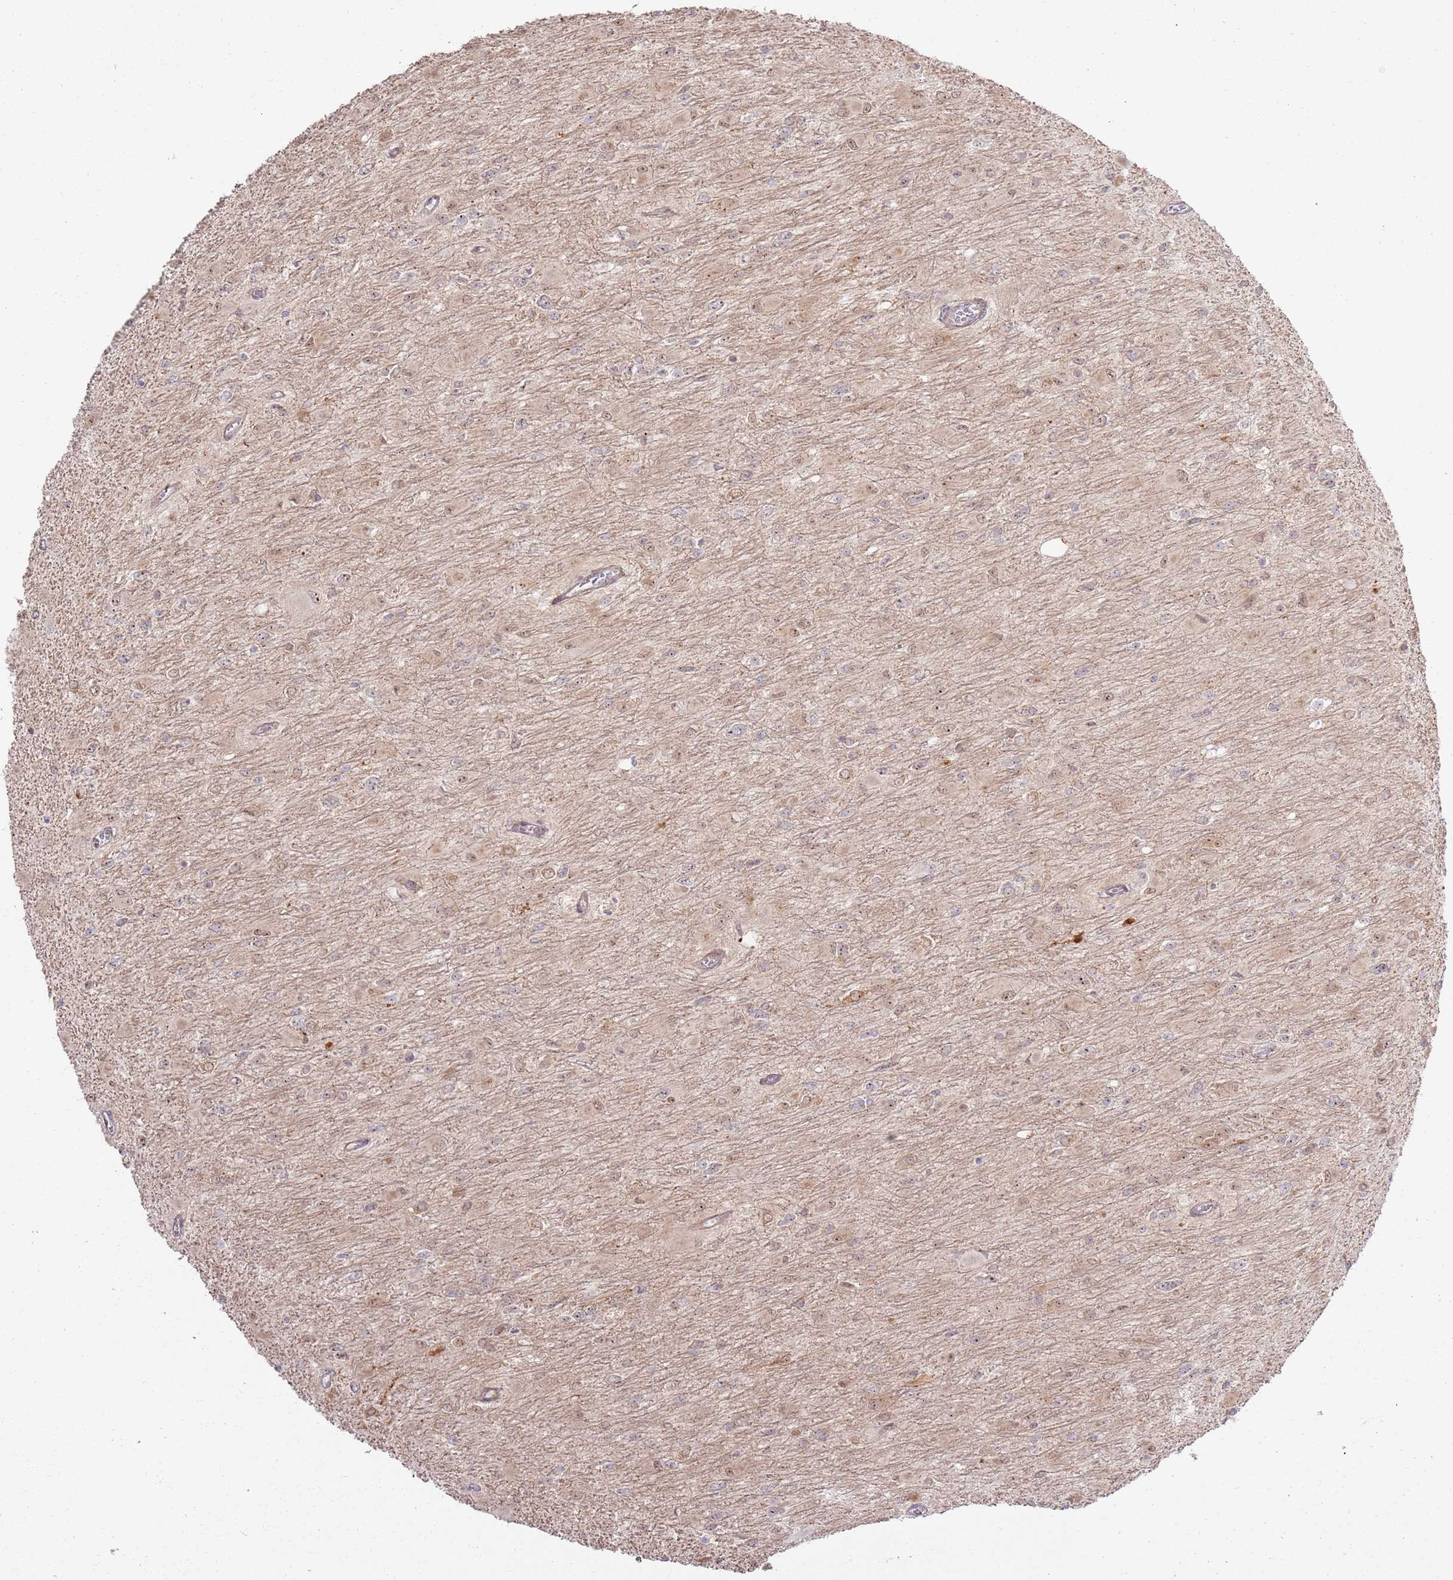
{"staining": {"intensity": "moderate", "quantity": "<25%", "location": "cytoplasmic/membranous,nuclear"}, "tissue": "glioma", "cell_type": "Tumor cells", "image_type": "cancer", "snomed": [{"axis": "morphology", "description": "Glioma, malignant, High grade"}, {"axis": "topography", "description": "Cerebral cortex"}], "caption": "Immunohistochemistry (IHC) staining of glioma, which displays low levels of moderate cytoplasmic/membranous and nuclear positivity in about <25% of tumor cells indicating moderate cytoplasmic/membranous and nuclear protein expression. The staining was performed using DAB (3,3'-diaminobenzidine) (brown) for protein detection and nuclei were counterstained in hematoxylin (blue).", "gene": "CNPY1", "patient": {"sex": "female", "age": 36}}